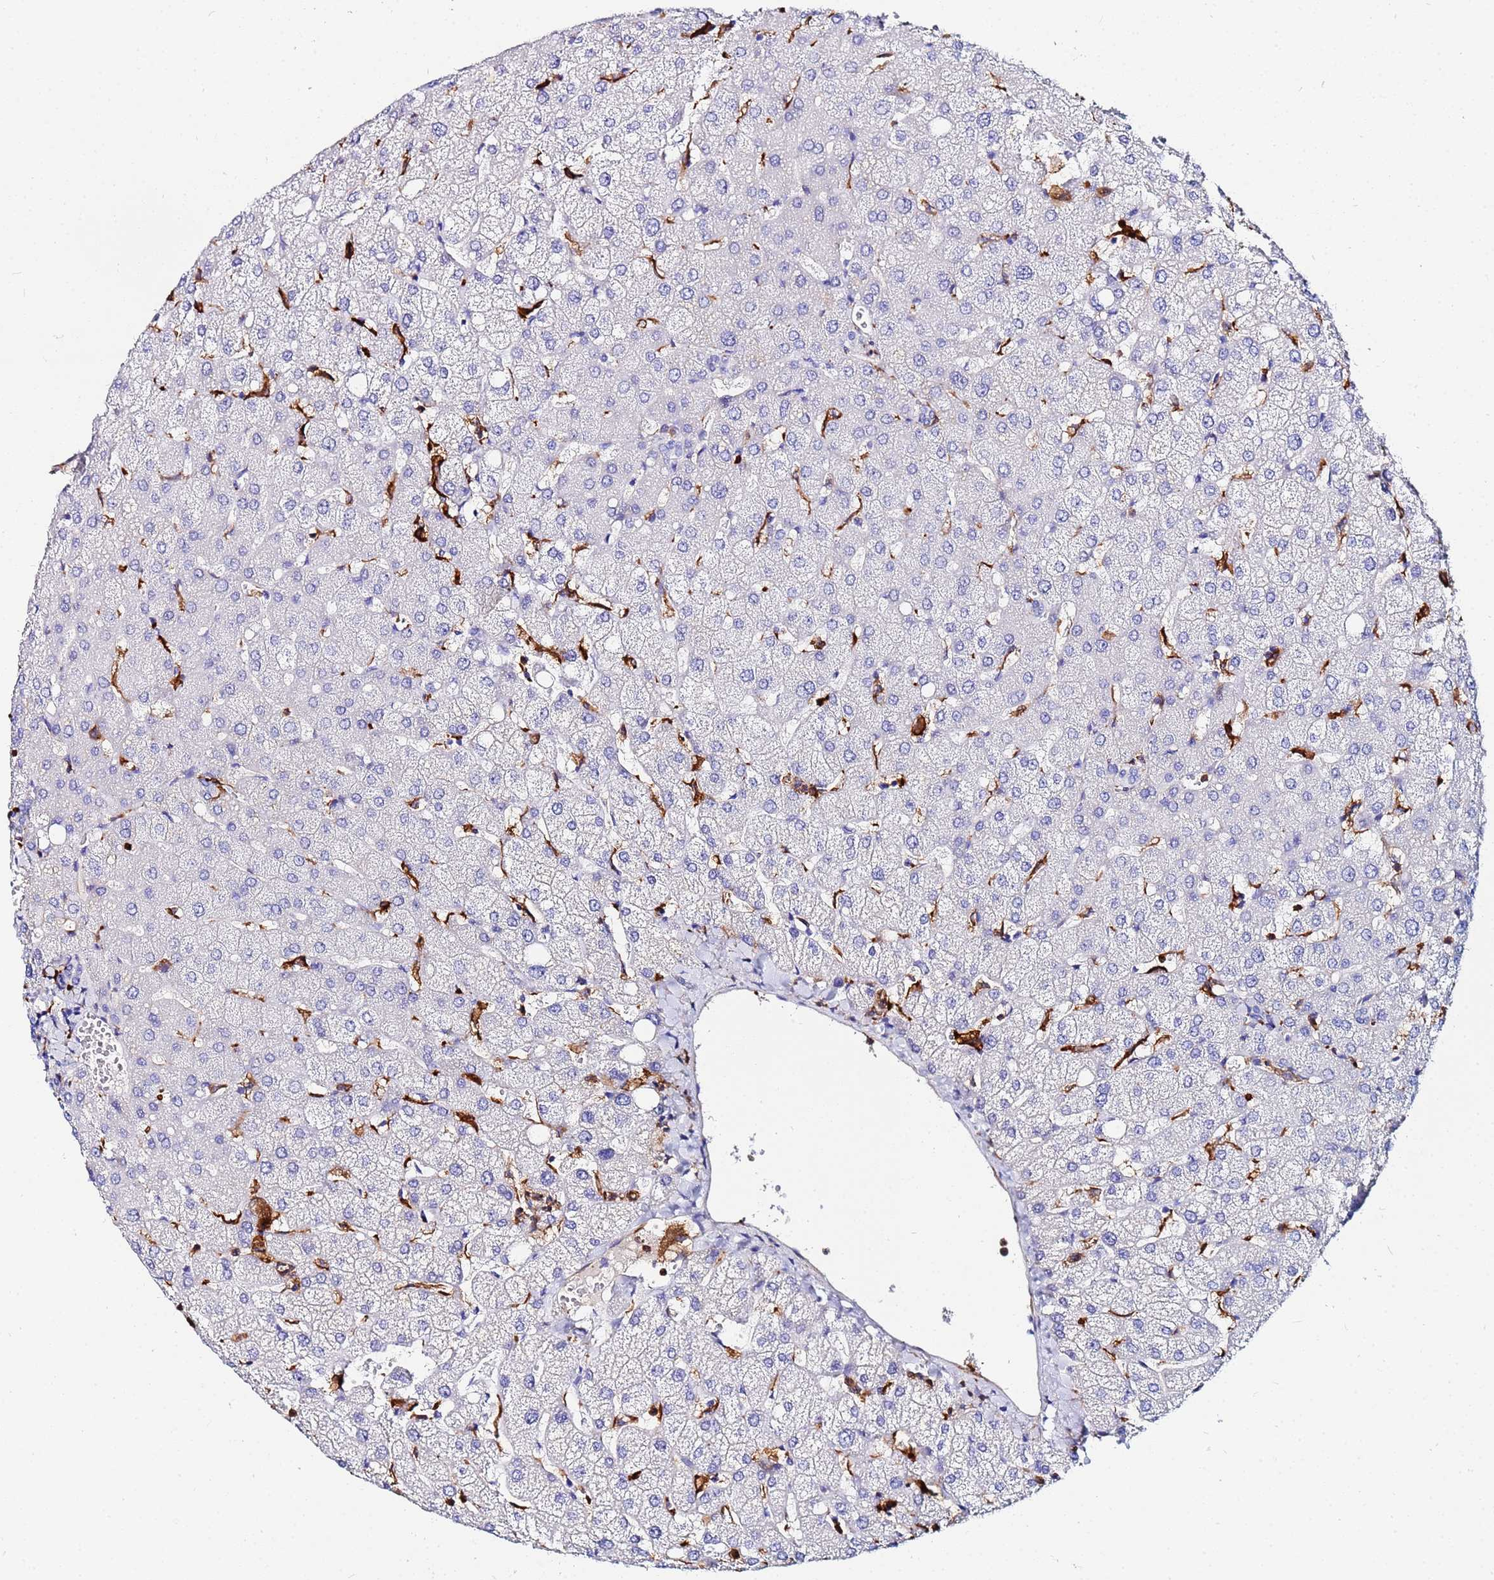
{"staining": {"intensity": "negative", "quantity": "none", "location": "none"}, "tissue": "liver", "cell_type": "Cholangiocytes", "image_type": "normal", "snomed": [{"axis": "morphology", "description": "Normal tissue, NOS"}, {"axis": "topography", "description": "Liver"}], "caption": "Immunohistochemical staining of normal liver exhibits no significant positivity in cholangiocytes.", "gene": "BASP1", "patient": {"sex": "female", "age": 54}}